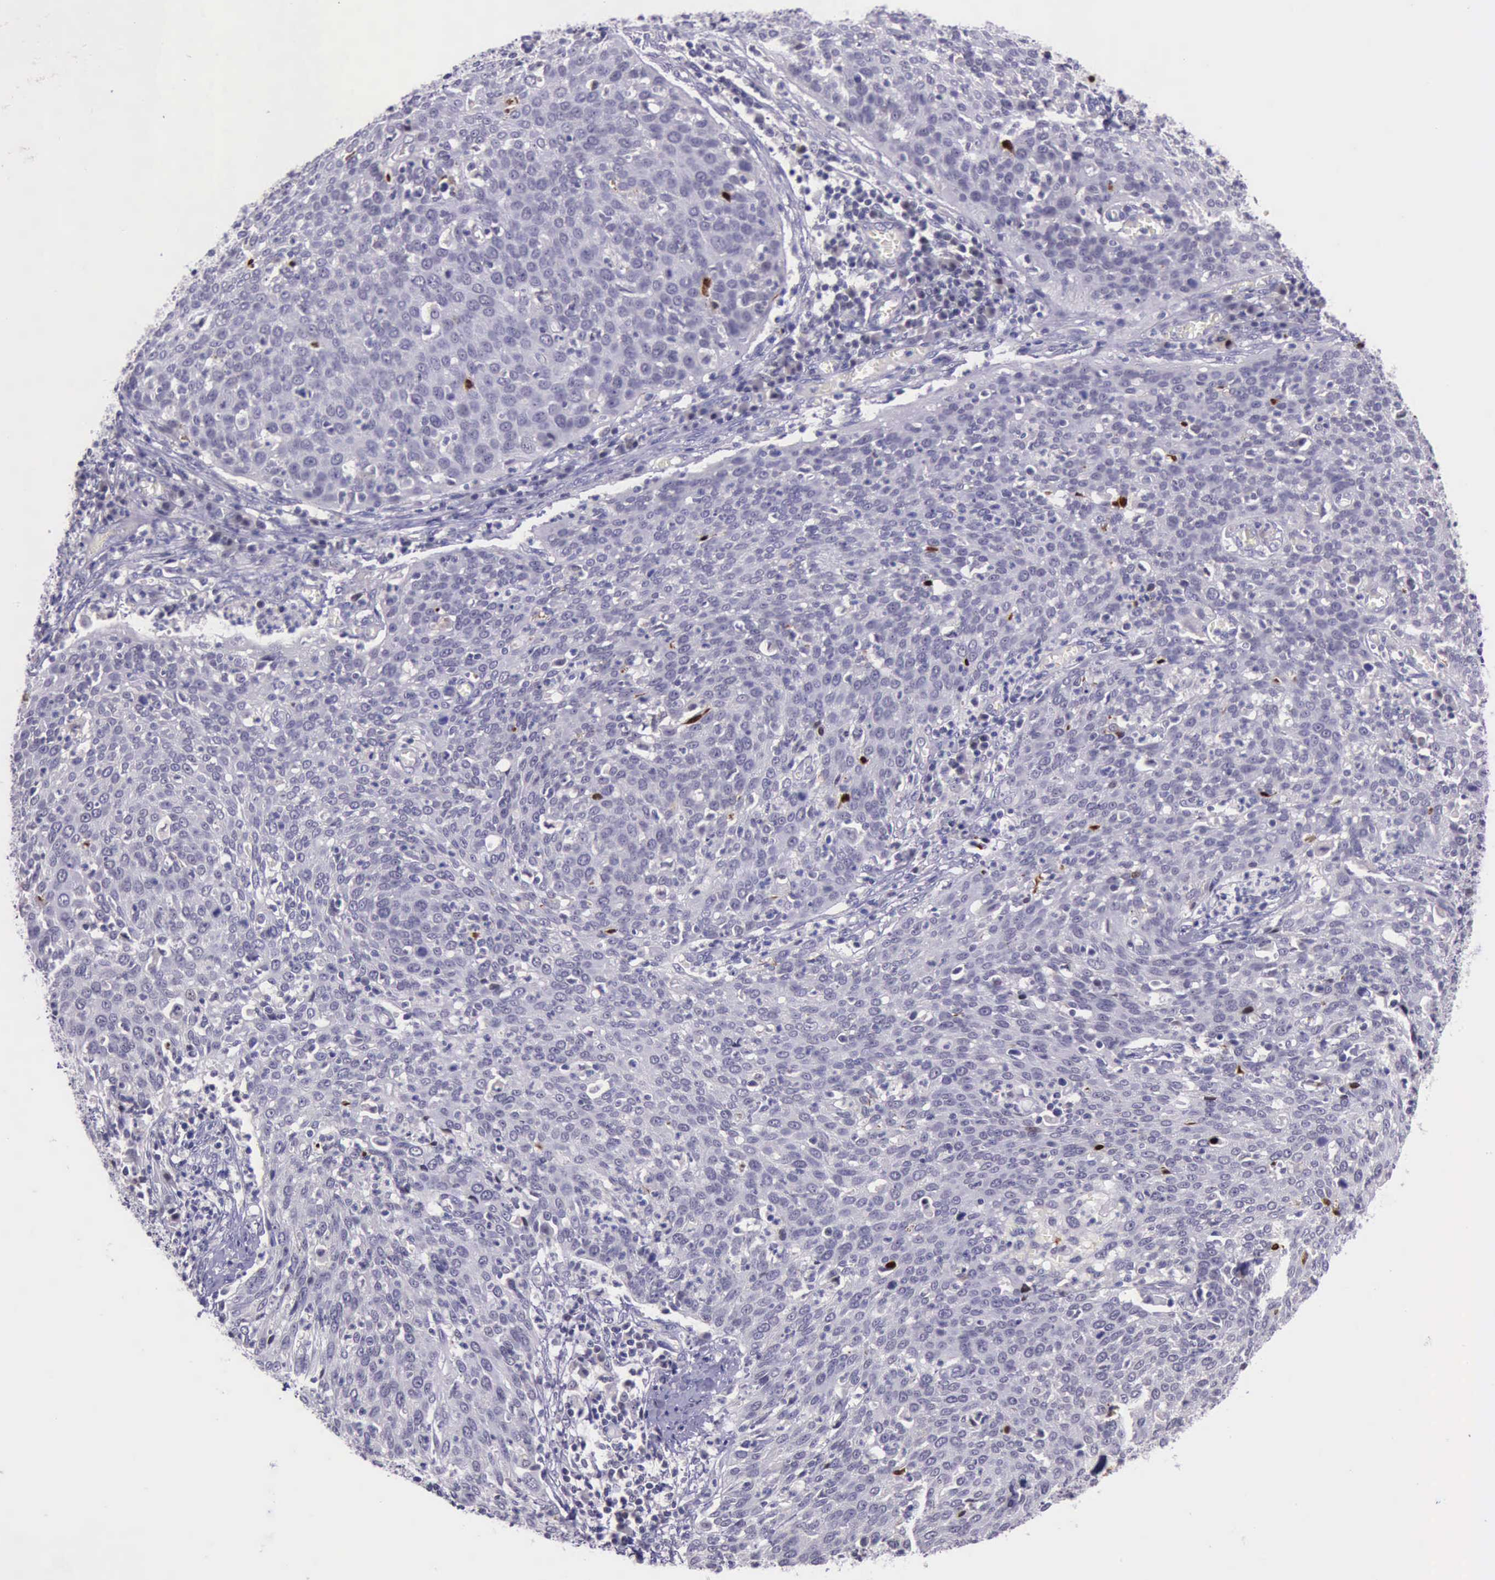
{"staining": {"intensity": "strong", "quantity": "<25%", "location": "nuclear"}, "tissue": "cervical cancer", "cell_type": "Tumor cells", "image_type": "cancer", "snomed": [{"axis": "morphology", "description": "Squamous cell carcinoma, NOS"}, {"axis": "topography", "description": "Cervix"}], "caption": "Cervical squamous cell carcinoma stained with a brown dye displays strong nuclear positive expression in approximately <25% of tumor cells.", "gene": "PARP1", "patient": {"sex": "female", "age": 38}}